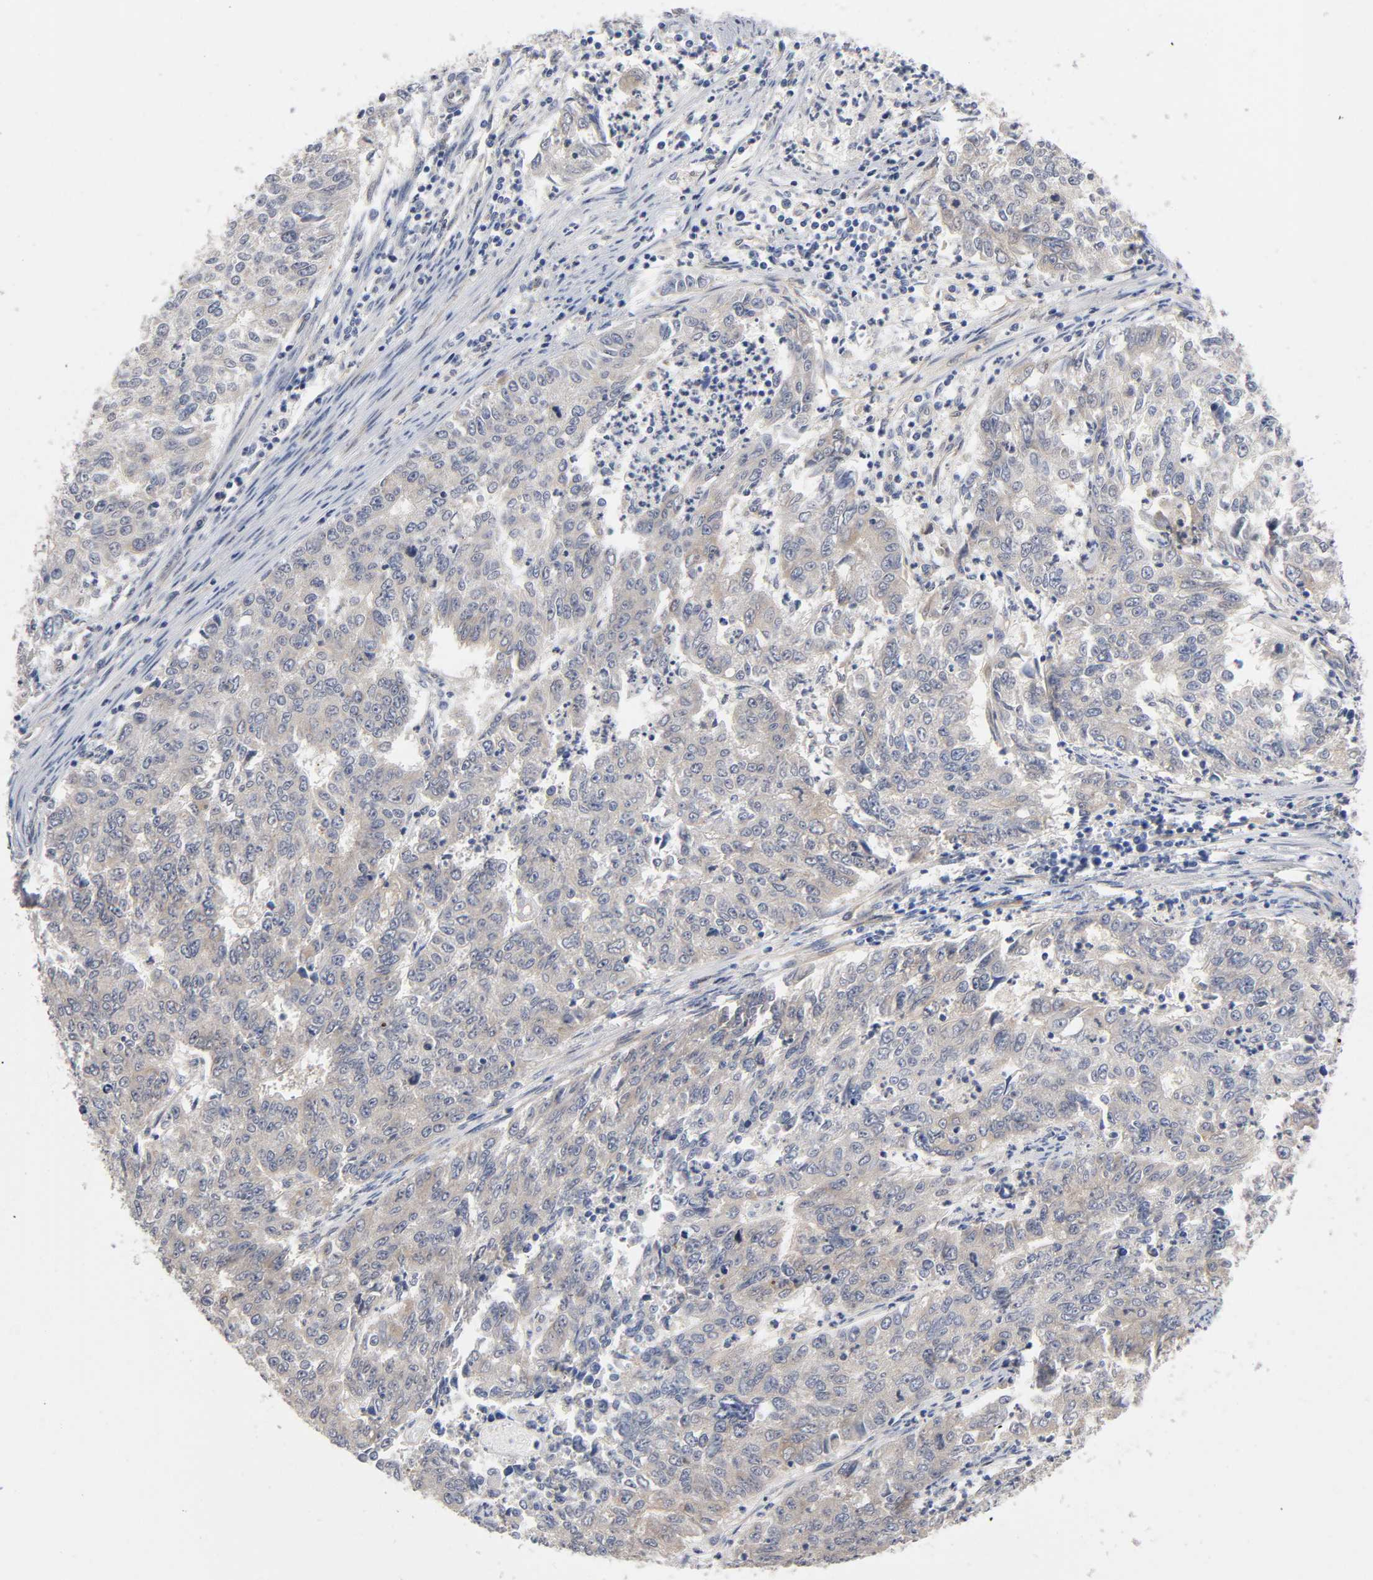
{"staining": {"intensity": "negative", "quantity": "none", "location": "none"}, "tissue": "endometrial cancer", "cell_type": "Tumor cells", "image_type": "cancer", "snomed": [{"axis": "morphology", "description": "Adenocarcinoma, NOS"}, {"axis": "topography", "description": "Endometrium"}], "caption": "This is a image of IHC staining of endometrial cancer, which shows no positivity in tumor cells. Brightfield microscopy of immunohistochemistry (IHC) stained with DAB (3,3'-diaminobenzidine) (brown) and hematoxylin (blue), captured at high magnification.", "gene": "RAB13", "patient": {"sex": "female", "age": 42}}